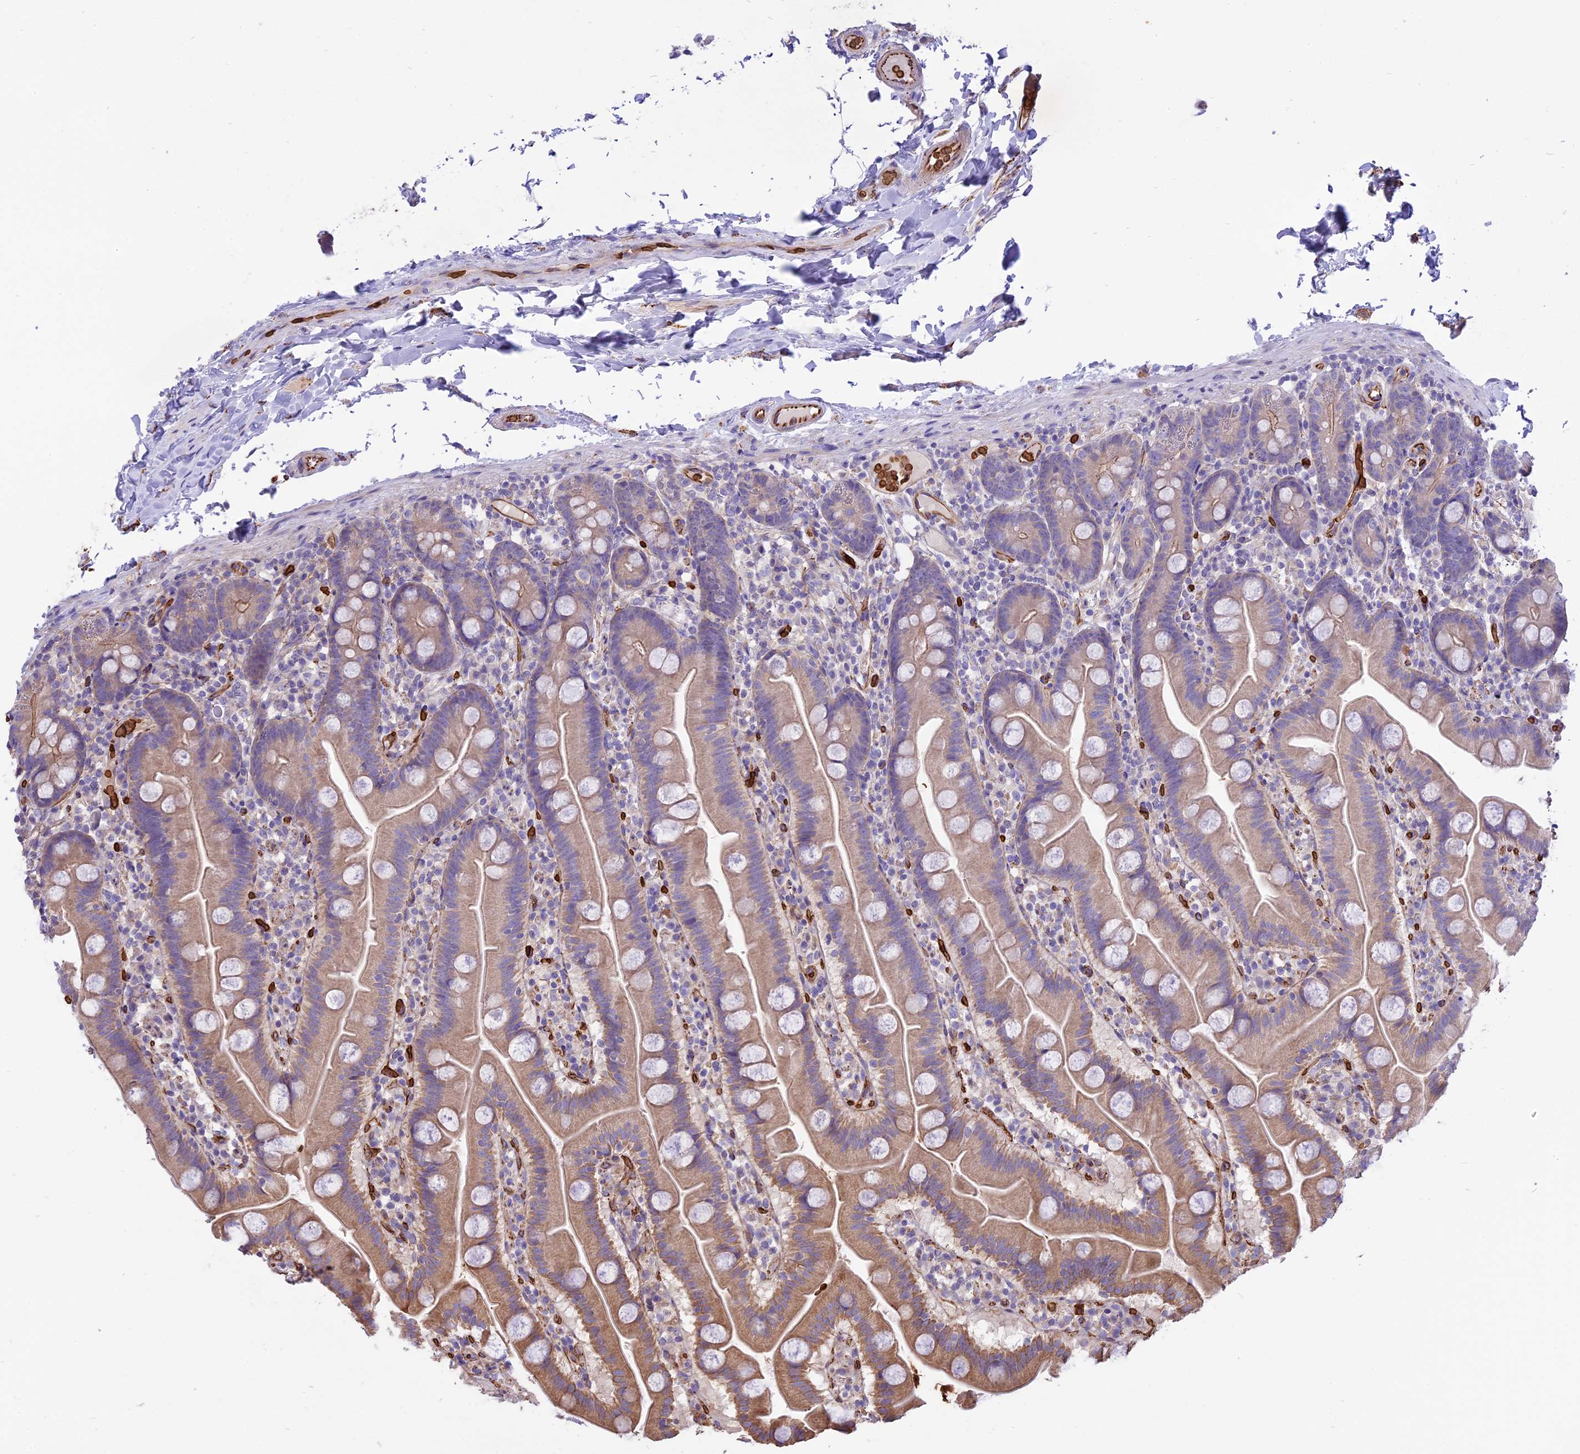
{"staining": {"intensity": "weak", "quantity": "25%-75%", "location": "cytoplasmic/membranous"}, "tissue": "small intestine", "cell_type": "Glandular cells", "image_type": "normal", "snomed": [{"axis": "morphology", "description": "Normal tissue, NOS"}, {"axis": "topography", "description": "Small intestine"}], "caption": "A brown stain shows weak cytoplasmic/membranous staining of a protein in glandular cells of benign human small intestine.", "gene": "TTC4", "patient": {"sex": "female", "age": 68}}